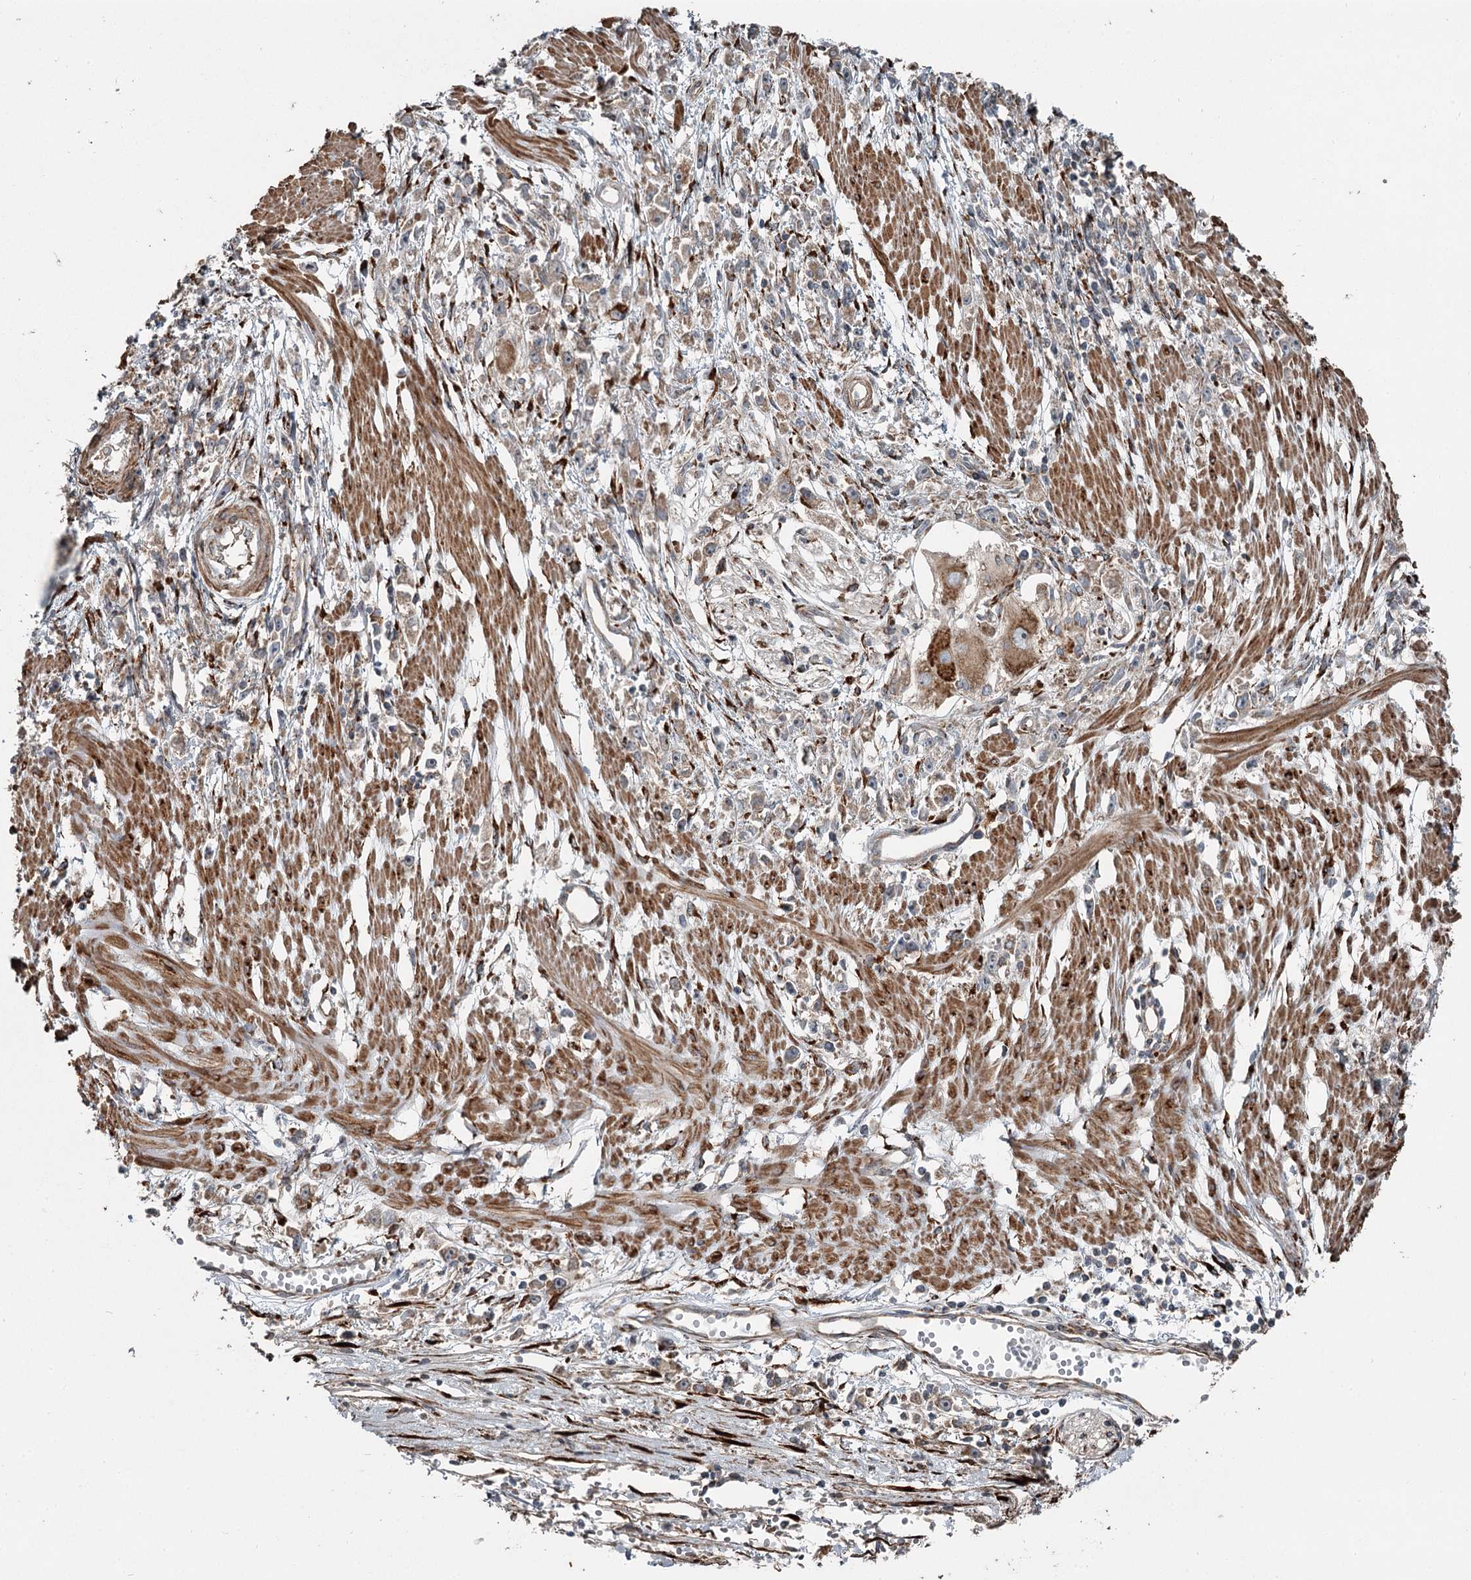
{"staining": {"intensity": "moderate", "quantity": ">75%", "location": "cytoplasmic/membranous"}, "tissue": "stomach cancer", "cell_type": "Tumor cells", "image_type": "cancer", "snomed": [{"axis": "morphology", "description": "Adenocarcinoma, NOS"}, {"axis": "topography", "description": "Stomach"}], "caption": "Immunohistochemistry (IHC) image of human stomach adenocarcinoma stained for a protein (brown), which reveals medium levels of moderate cytoplasmic/membranous positivity in approximately >75% of tumor cells.", "gene": "RASSF8", "patient": {"sex": "female", "age": 59}}